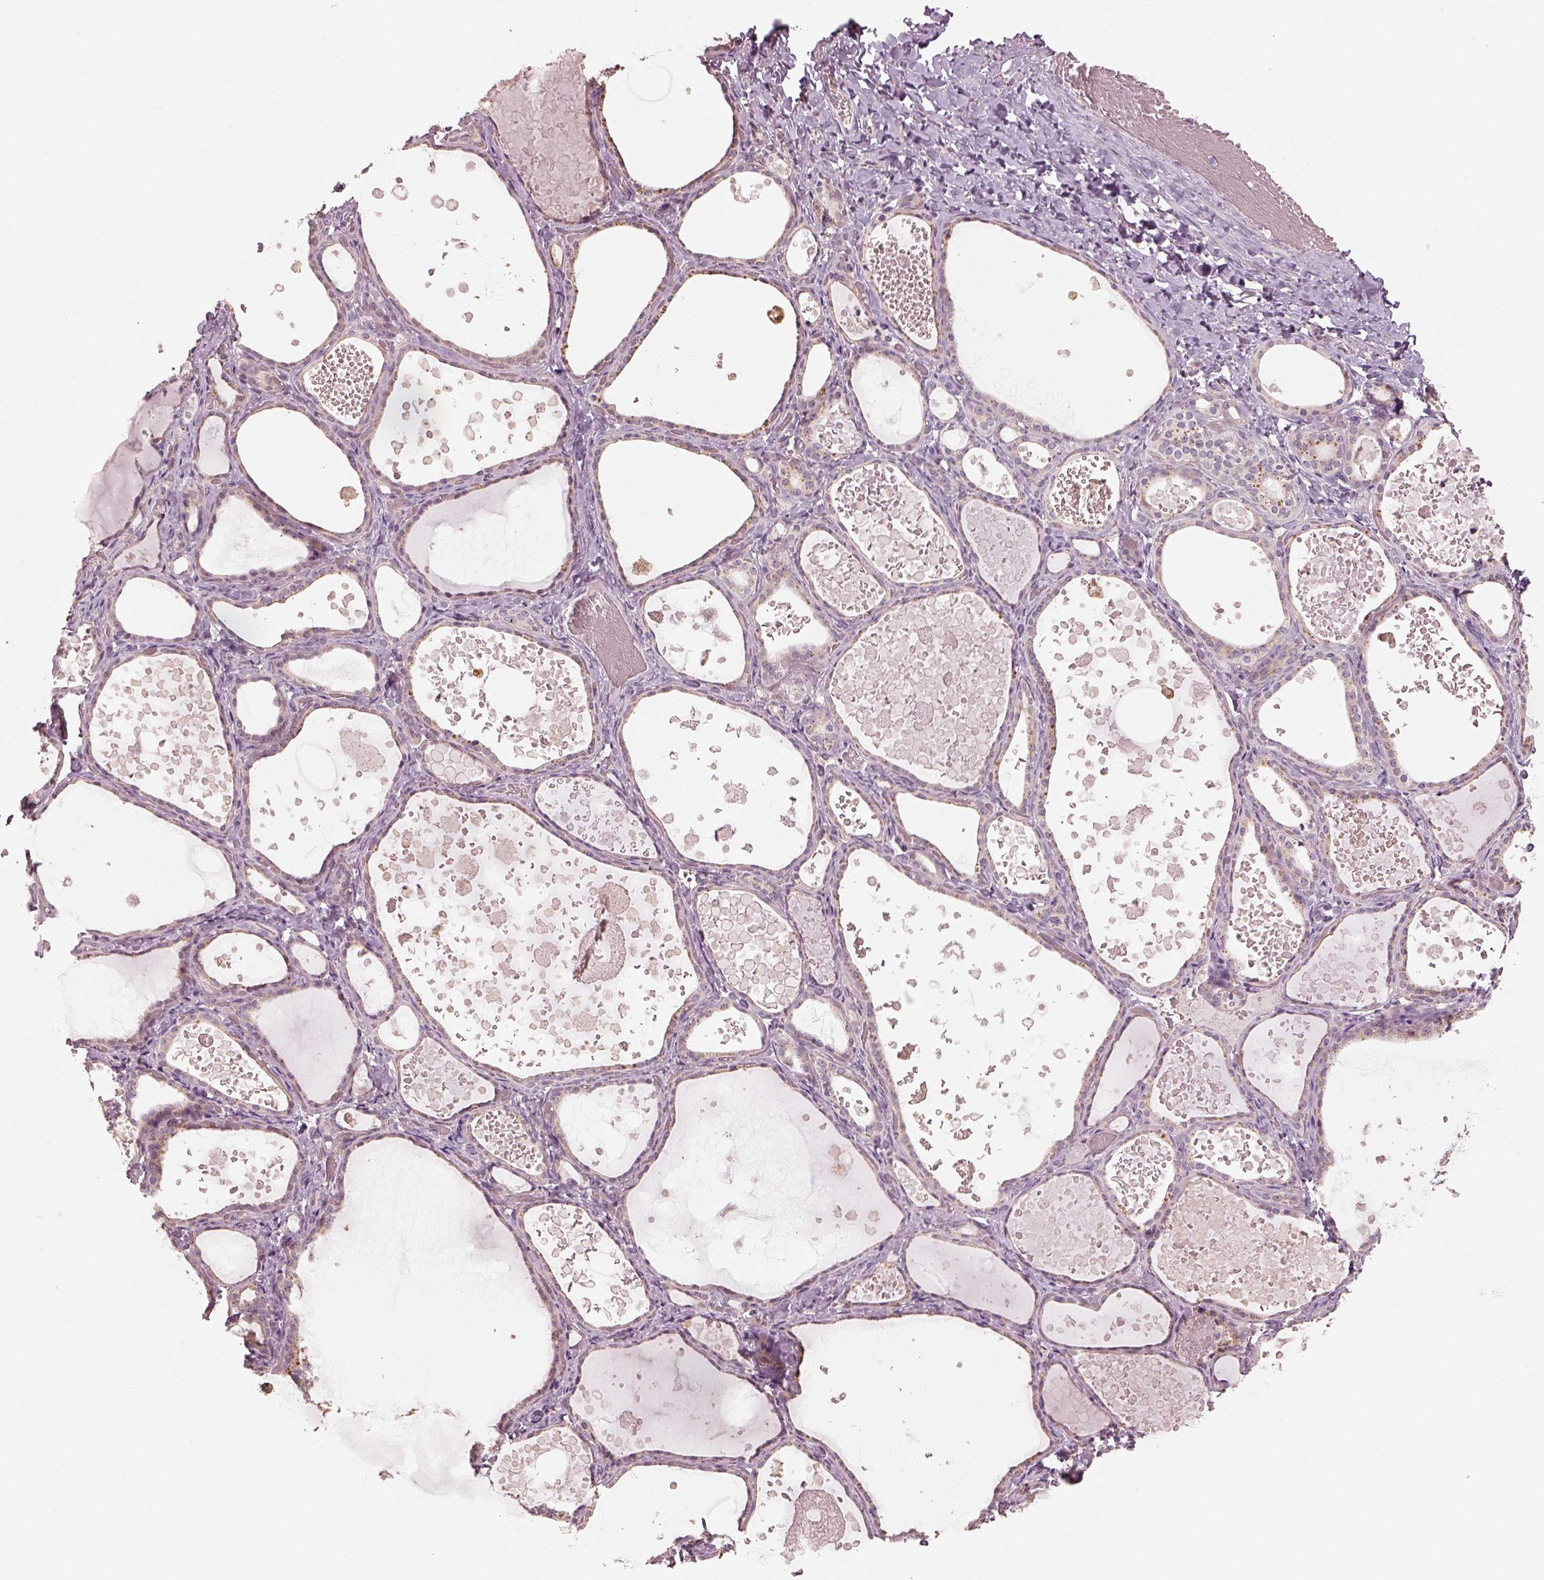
{"staining": {"intensity": "weak", "quantity": ">75%", "location": "cytoplasmic/membranous"}, "tissue": "thyroid gland", "cell_type": "Glandular cells", "image_type": "normal", "snomed": [{"axis": "morphology", "description": "Normal tissue, NOS"}, {"axis": "topography", "description": "Thyroid gland"}], "caption": "Brown immunohistochemical staining in benign thyroid gland reveals weak cytoplasmic/membranous expression in about >75% of glandular cells.", "gene": "CDS1", "patient": {"sex": "female", "age": 56}}